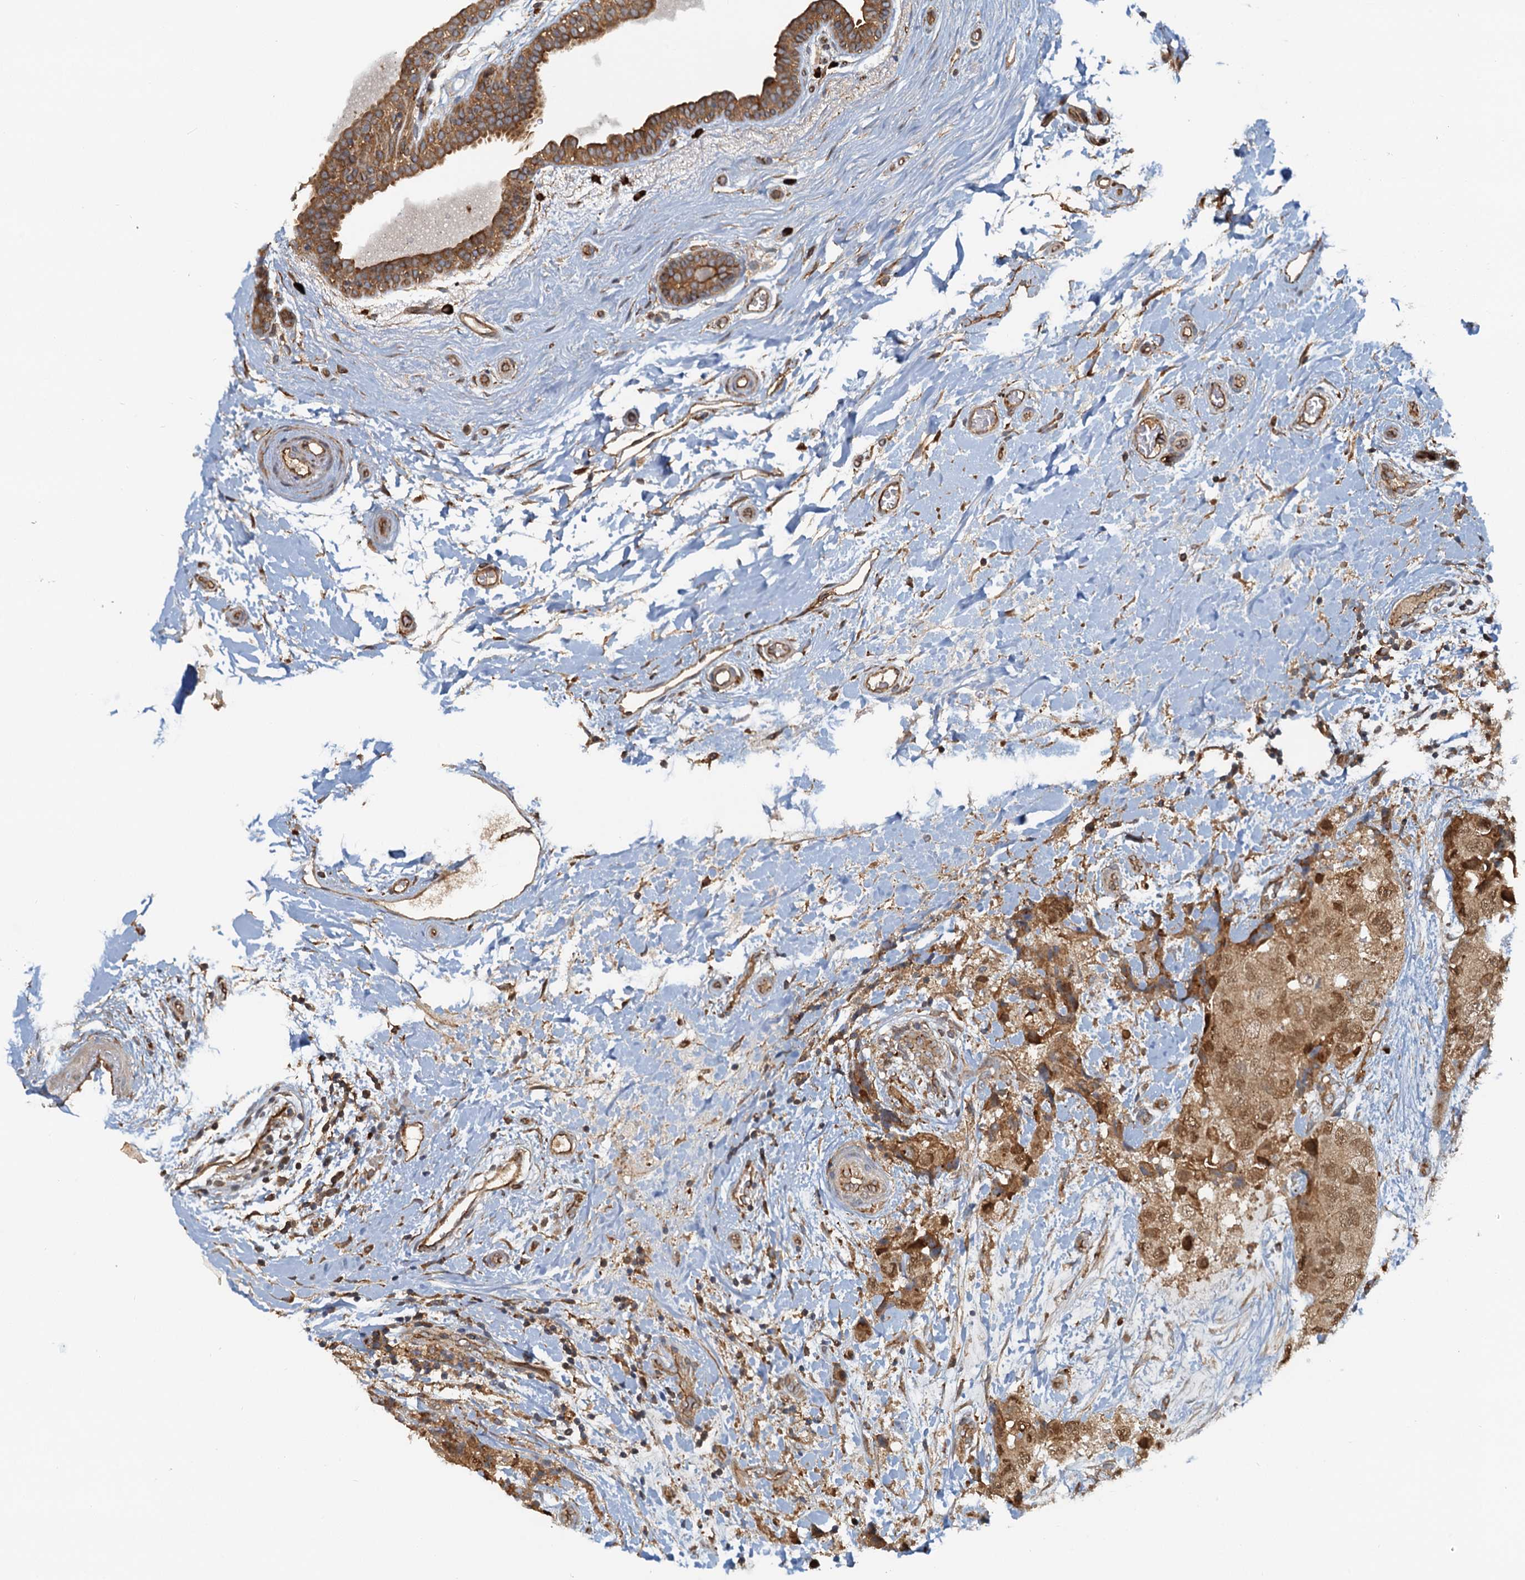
{"staining": {"intensity": "moderate", "quantity": ">75%", "location": "cytoplasmic/membranous,nuclear"}, "tissue": "breast cancer", "cell_type": "Tumor cells", "image_type": "cancer", "snomed": [{"axis": "morphology", "description": "Duct carcinoma"}, {"axis": "topography", "description": "Breast"}], "caption": "Moderate cytoplasmic/membranous and nuclear staining is appreciated in about >75% of tumor cells in invasive ductal carcinoma (breast).", "gene": "NIPAL3", "patient": {"sex": "female", "age": 62}}